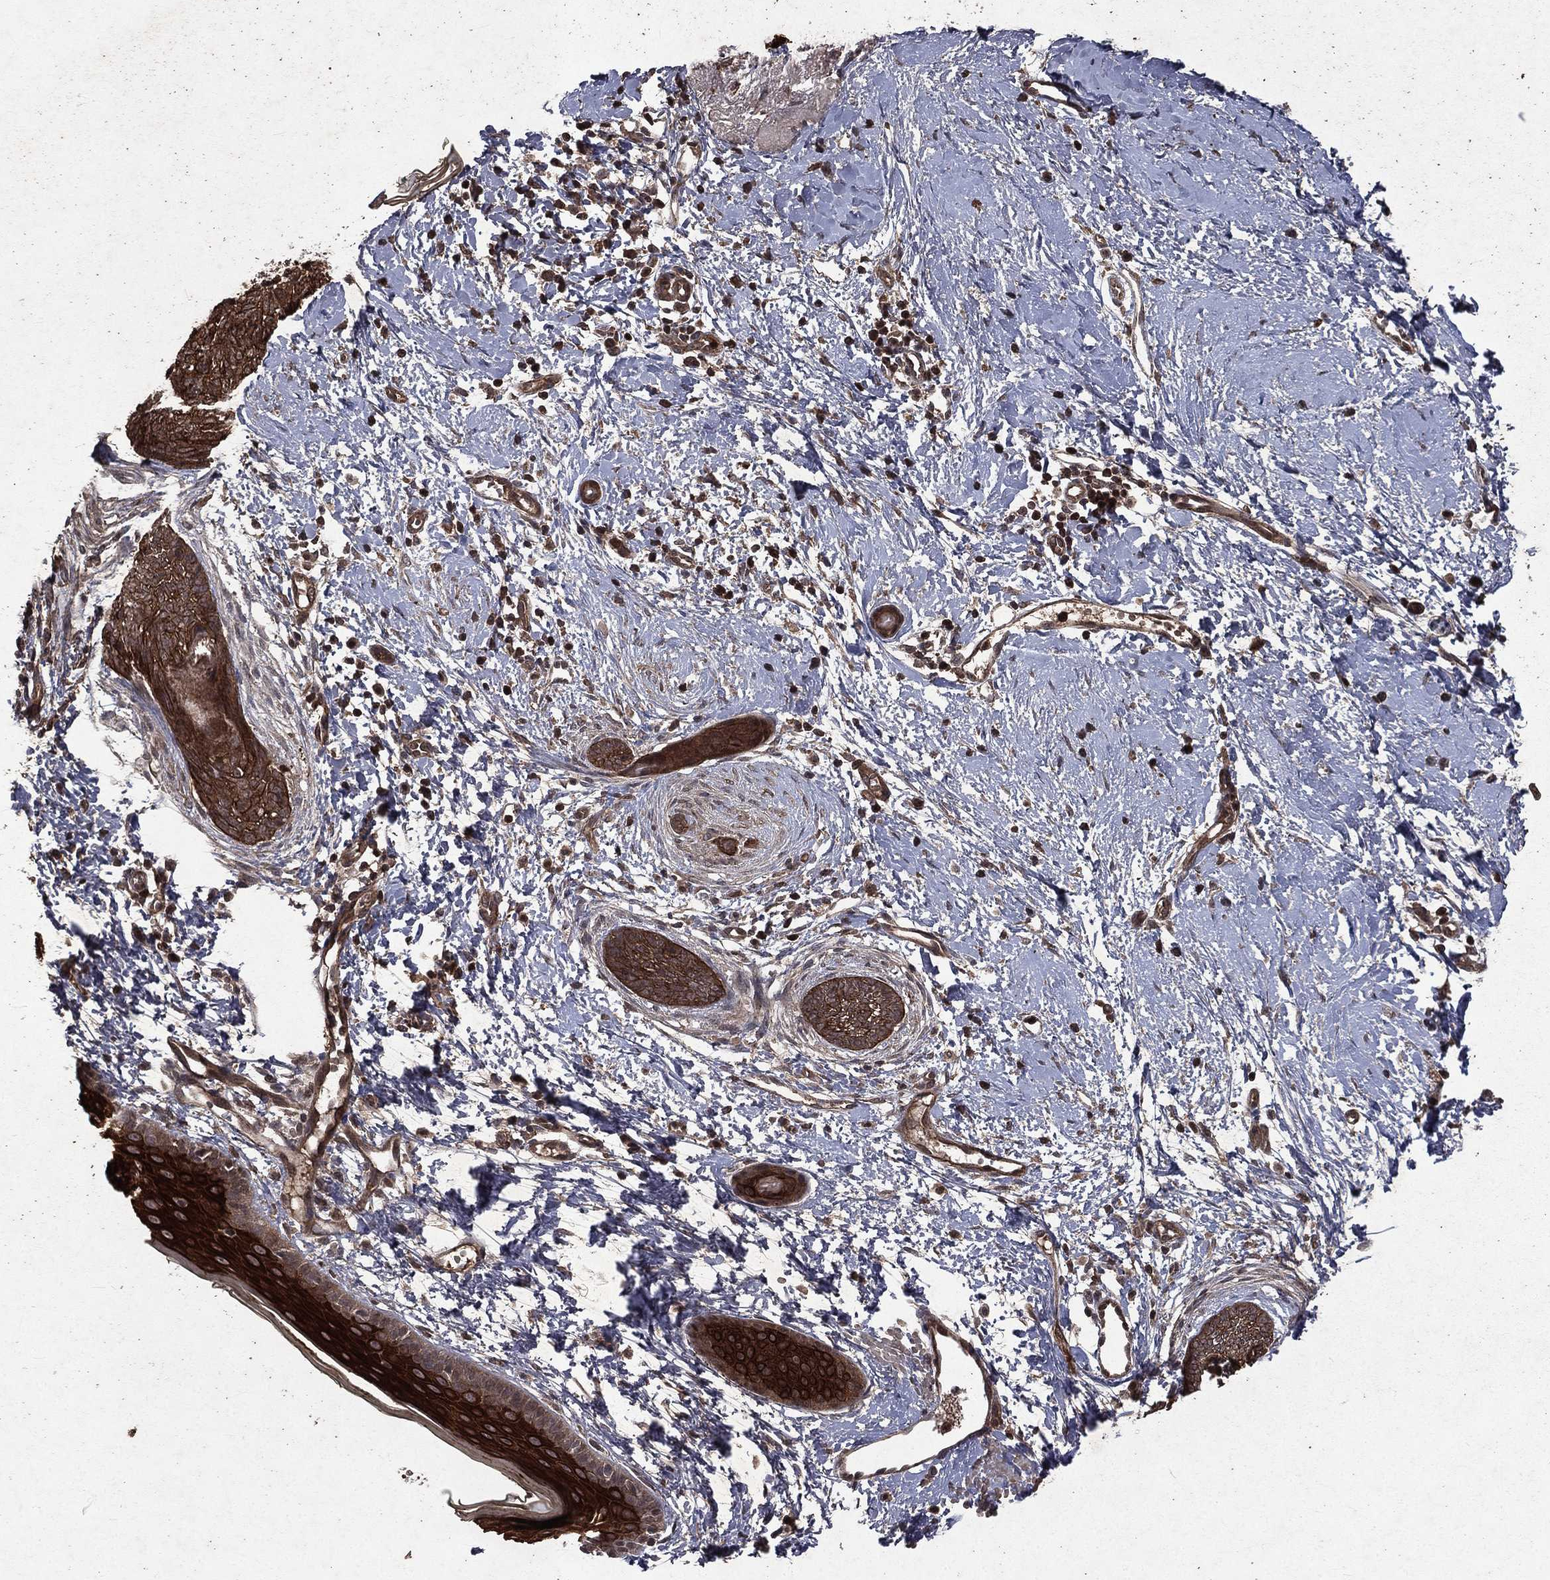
{"staining": {"intensity": "strong", "quantity": "25%-75%", "location": "cytoplasmic/membranous,nuclear"}, "tissue": "skin cancer", "cell_type": "Tumor cells", "image_type": "cancer", "snomed": [{"axis": "morphology", "description": "Basal cell carcinoma"}, {"axis": "topography", "description": "Skin"}], "caption": "IHC histopathology image of neoplastic tissue: basal cell carcinoma (skin) stained using immunohistochemistry (IHC) reveals high levels of strong protein expression localized specifically in the cytoplasmic/membranous and nuclear of tumor cells, appearing as a cytoplasmic/membranous and nuclear brown color.", "gene": "FGD1", "patient": {"sex": "female", "age": 65}}